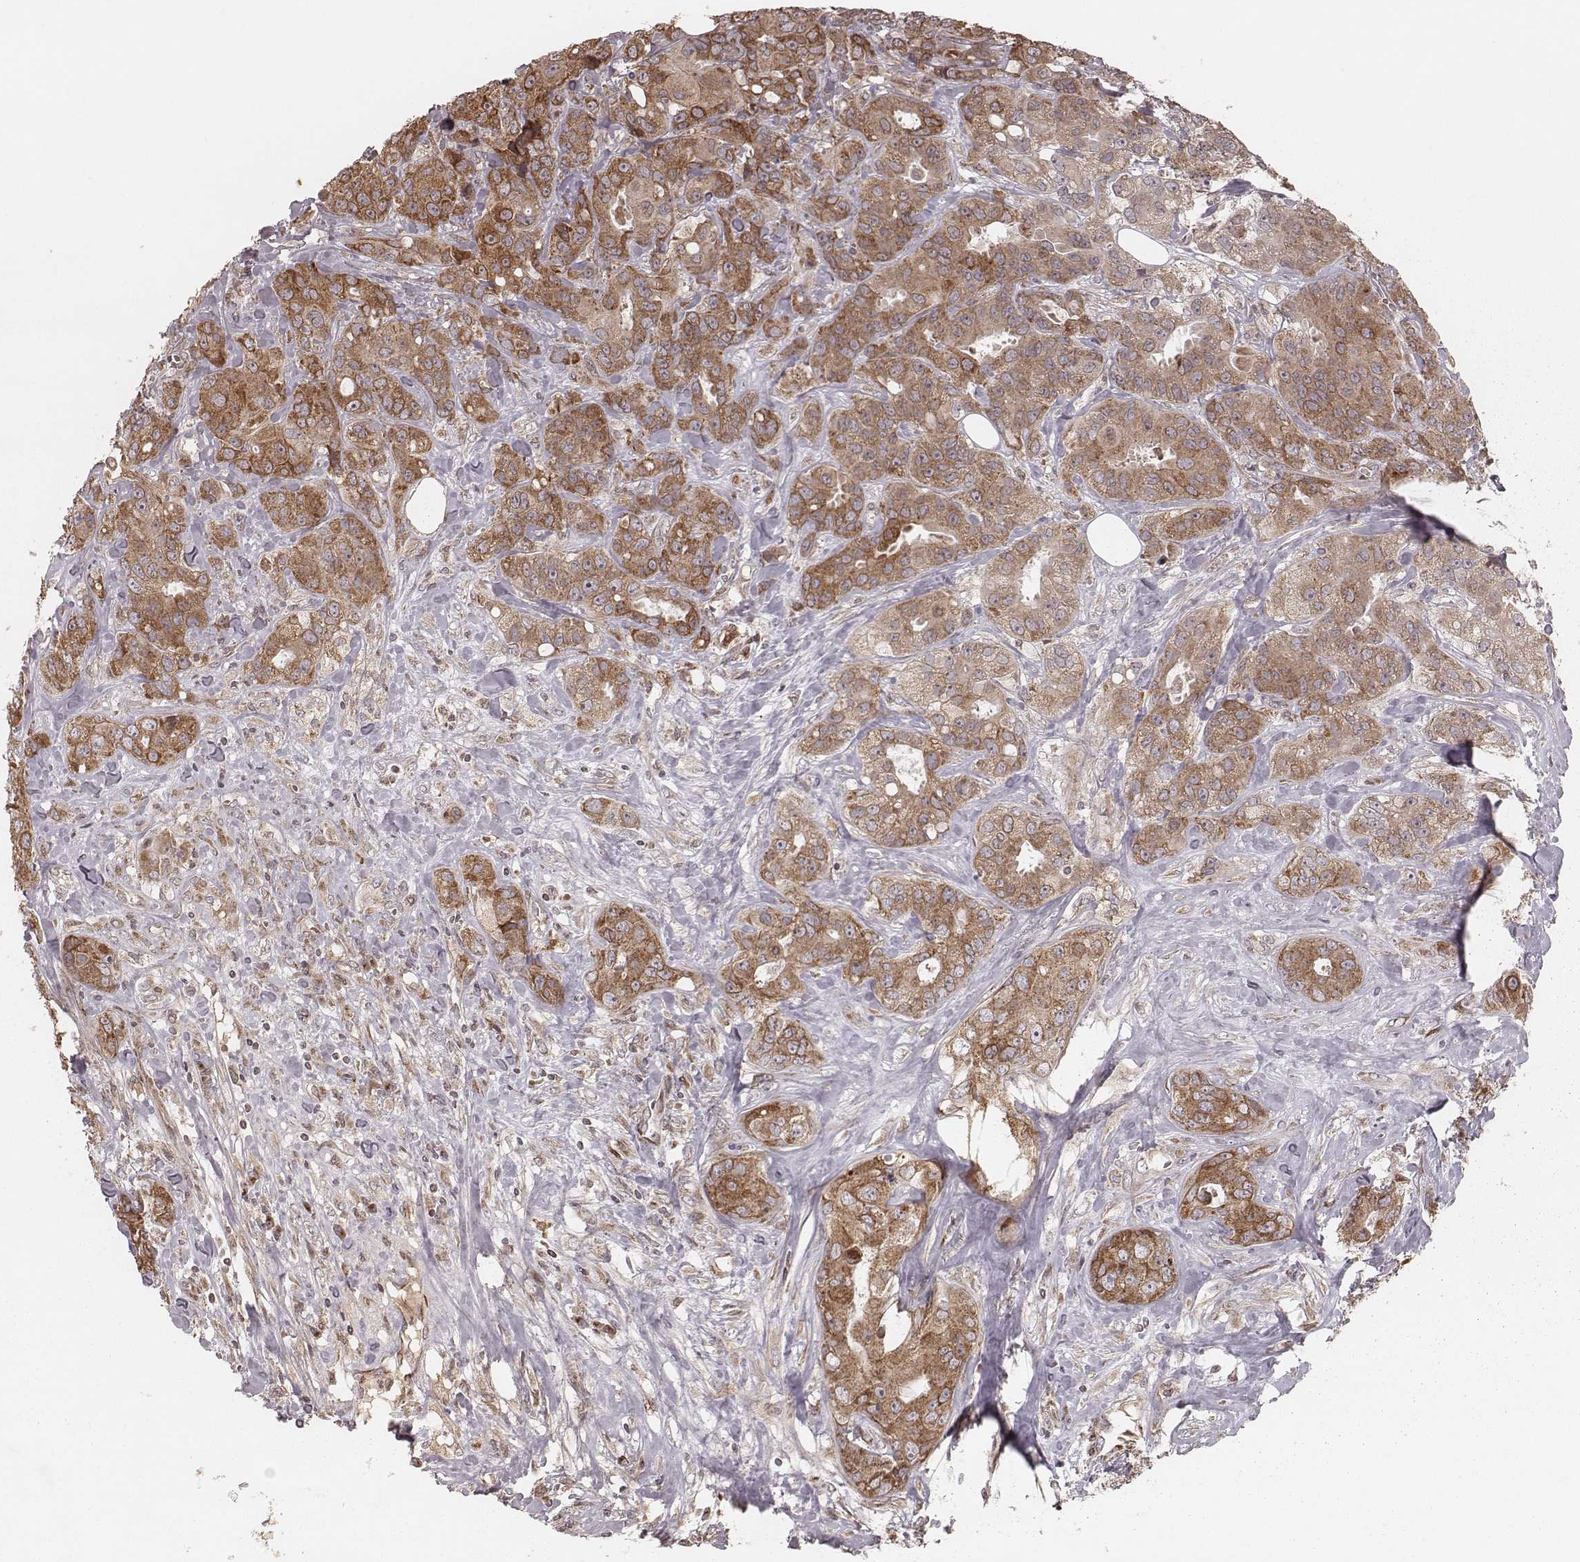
{"staining": {"intensity": "moderate", "quantity": ">75%", "location": "cytoplasmic/membranous"}, "tissue": "breast cancer", "cell_type": "Tumor cells", "image_type": "cancer", "snomed": [{"axis": "morphology", "description": "Duct carcinoma"}, {"axis": "topography", "description": "Breast"}], "caption": "IHC histopathology image of human invasive ductal carcinoma (breast) stained for a protein (brown), which shows medium levels of moderate cytoplasmic/membranous expression in approximately >75% of tumor cells.", "gene": "MYO19", "patient": {"sex": "female", "age": 43}}